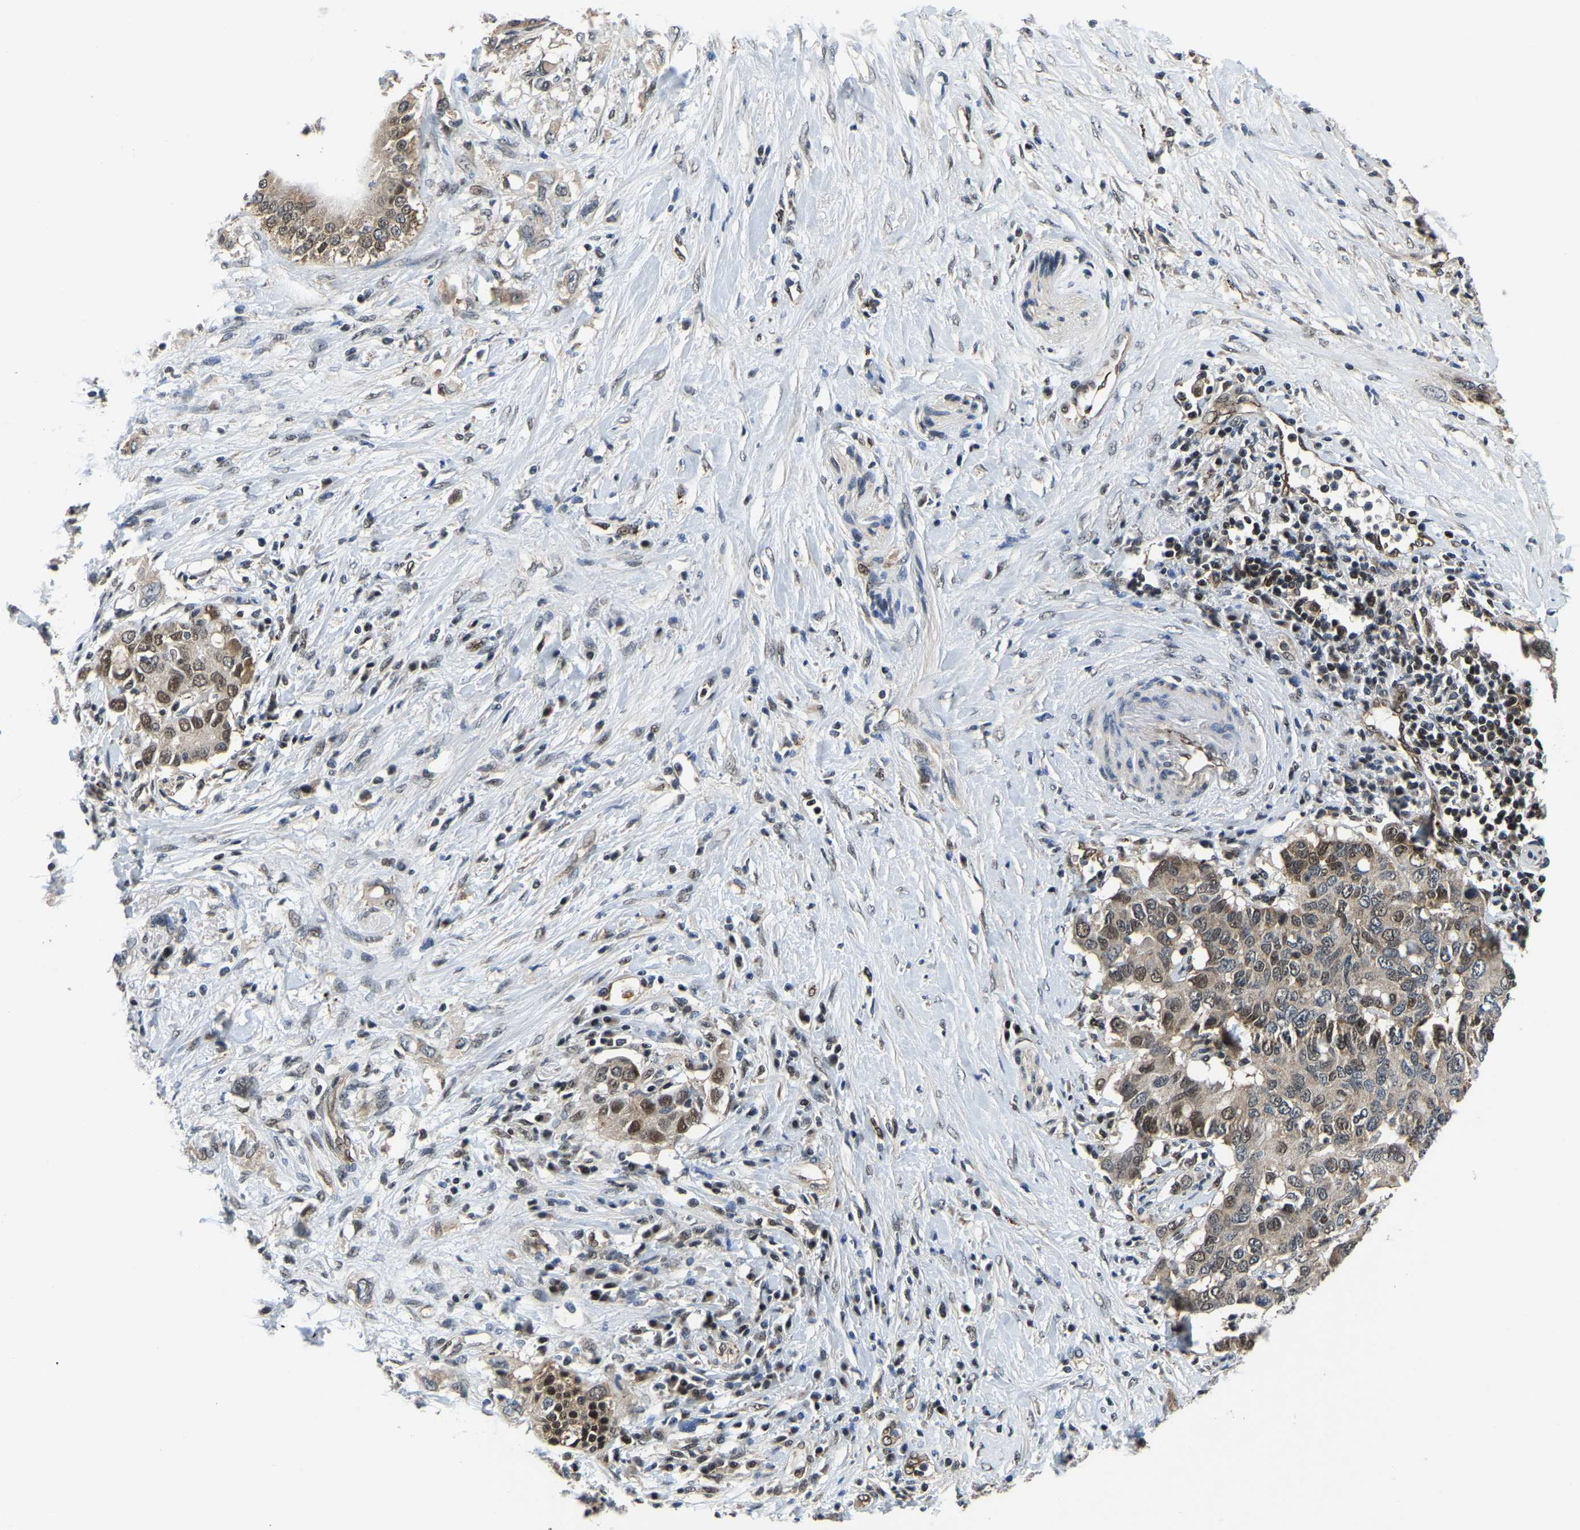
{"staining": {"intensity": "moderate", "quantity": ">75%", "location": "cytoplasmic/membranous,nuclear"}, "tissue": "pancreatic cancer", "cell_type": "Tumor cells", "image_type": "cancer", "snomed": [{"axis": "morphology", "description": "Adenocarcinoma, NOS"}, {"axis": "topography", "description": "Pancreas"}], "caption": "Pancreatic cancer stained with immunohistochemistry displays moderate cytoplasmic/membranous and nuclear staining in about >75% of tumor cells.", "gene": "DFFA", "patient": {"sex": "female", "age": 56}}